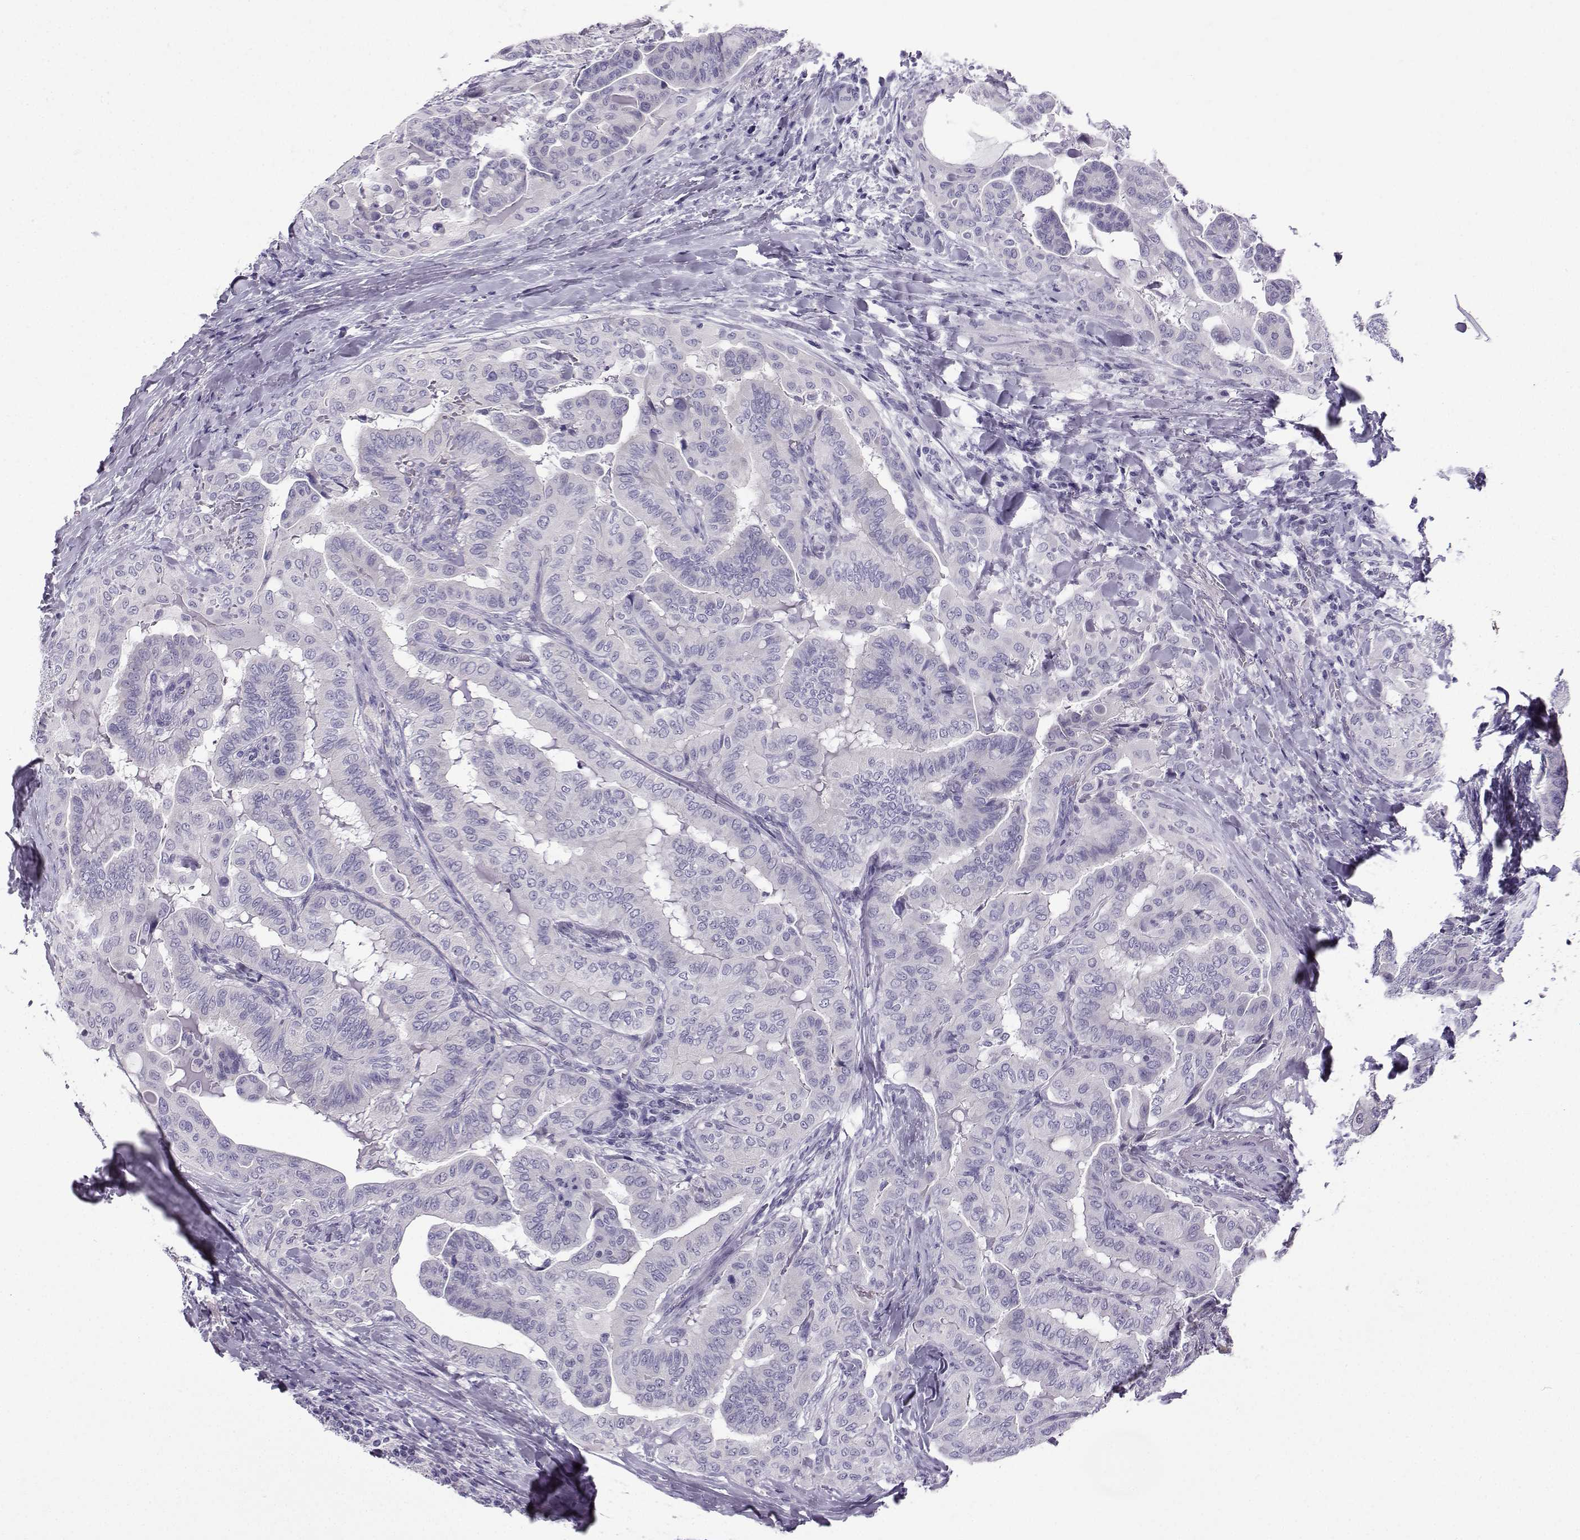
{"staining": {"intensity": "negative", "quantity": "none", "location": "none"}, "tissue": "thyroid cancer", "cell_type": "Tumor cells", "image_type": "cancer", "snomed": [{"axis": "morphology", "description": "Papillary adenocarcinoma, NOS"}, {"axis": "topography", "description": "Thyroid gland"}], "caption": "This is a photomicrograph of IHC staining of thyroid cancer, which shows no expression in tumor cells.", "gene": "ZBTB8B", "patient": {"sex": "female", "age": 68}}